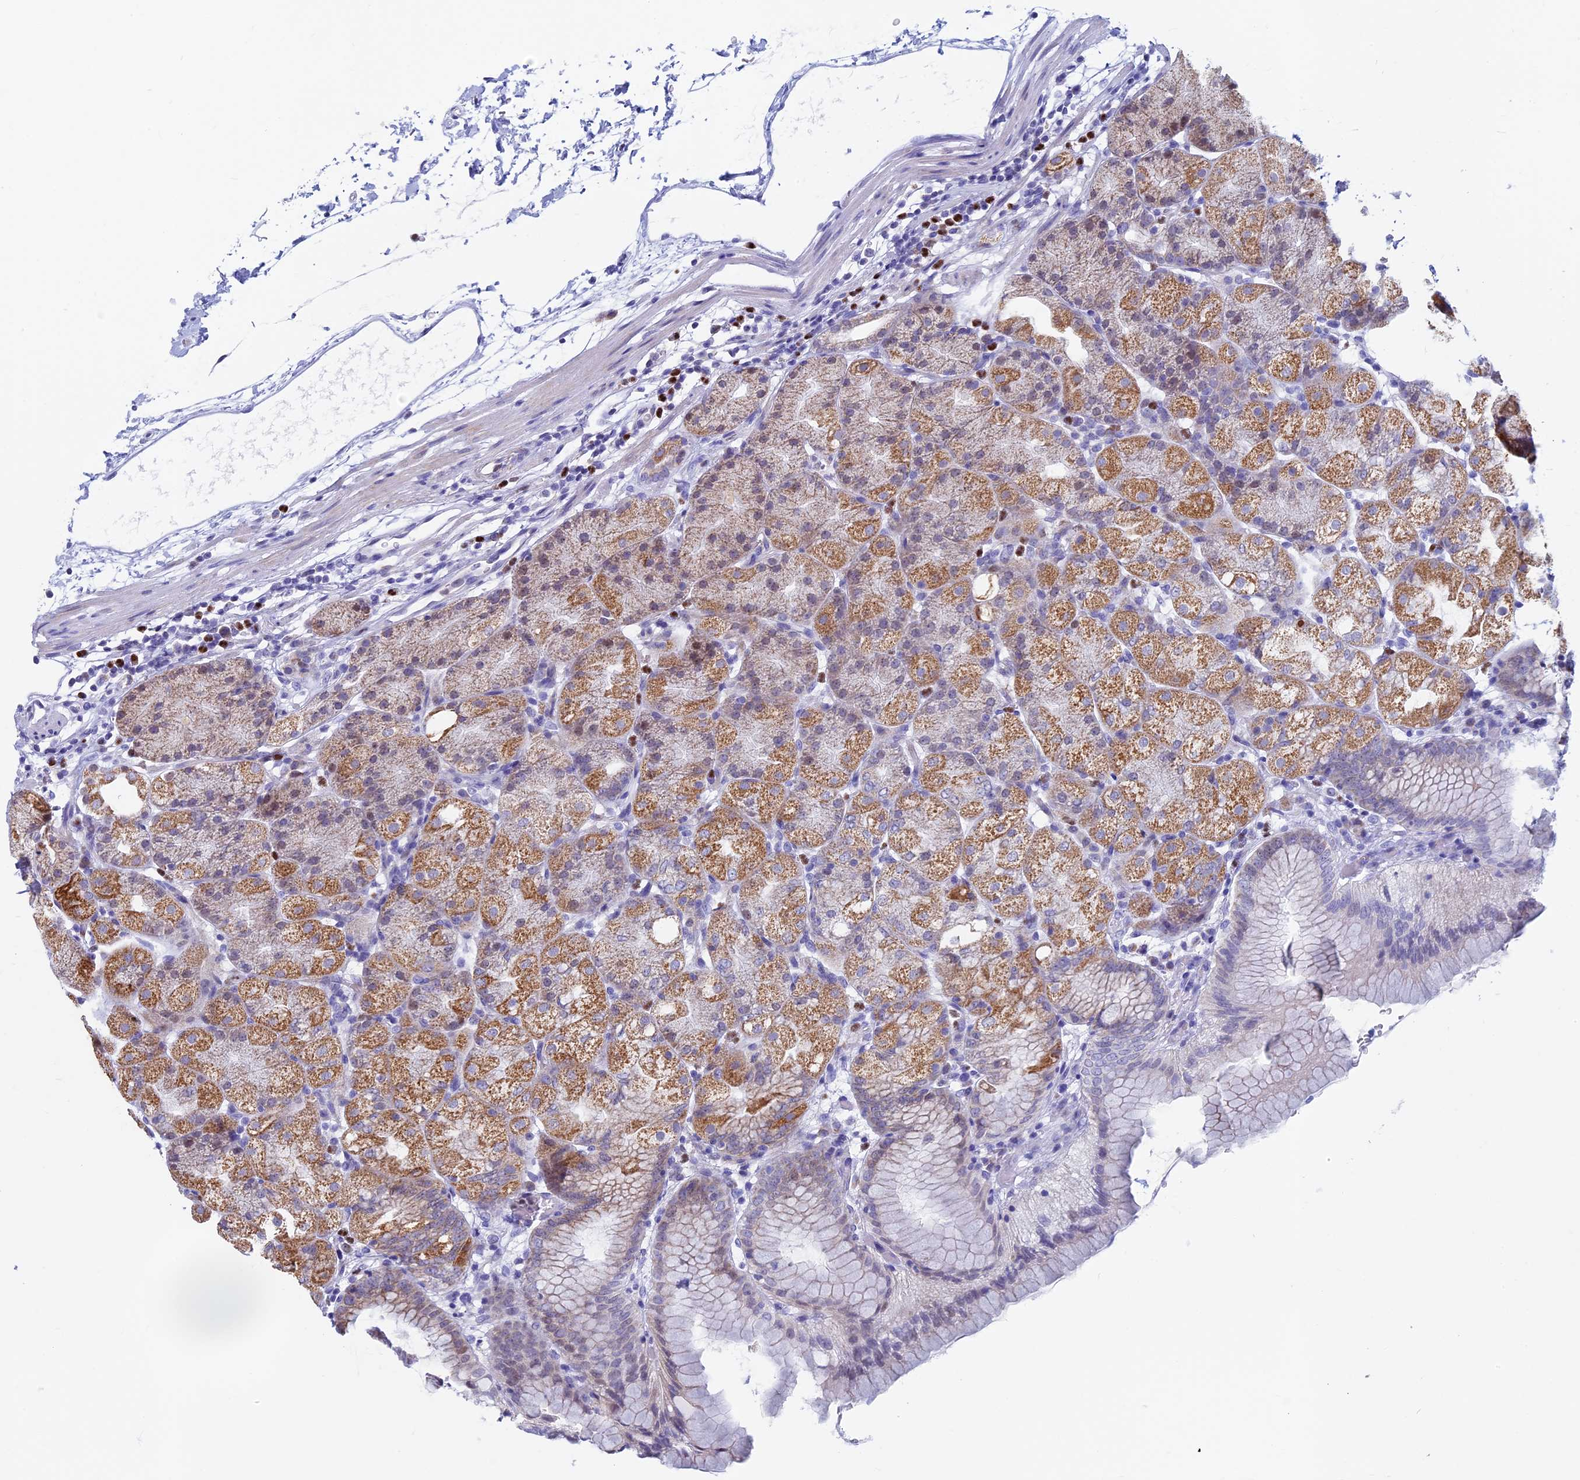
{"staining": {"intensity": "moderate", "quantity": "25%-75%", "location": "cytoplasmic/membranous"}, "tissue": "stomach", "cell_type": "Glandular cells", "image_type": "normal", "snomed": [{"axis": "morphology", "description": "Normal tissue, NOS"}, {"axis": "topography", "description": "Stomach, upper"}, {"axis": "topography", "description": "Stomach, lower"}], "caption": "Protein expression by IHC displays moderate cytoplasmic/membranous expression in approximately 25%-75% of glandular cells in benign stomach. Nuclei are stained in blue.", "gene": "ACSS1", "patient": {"sex": "male", "age": 62}}